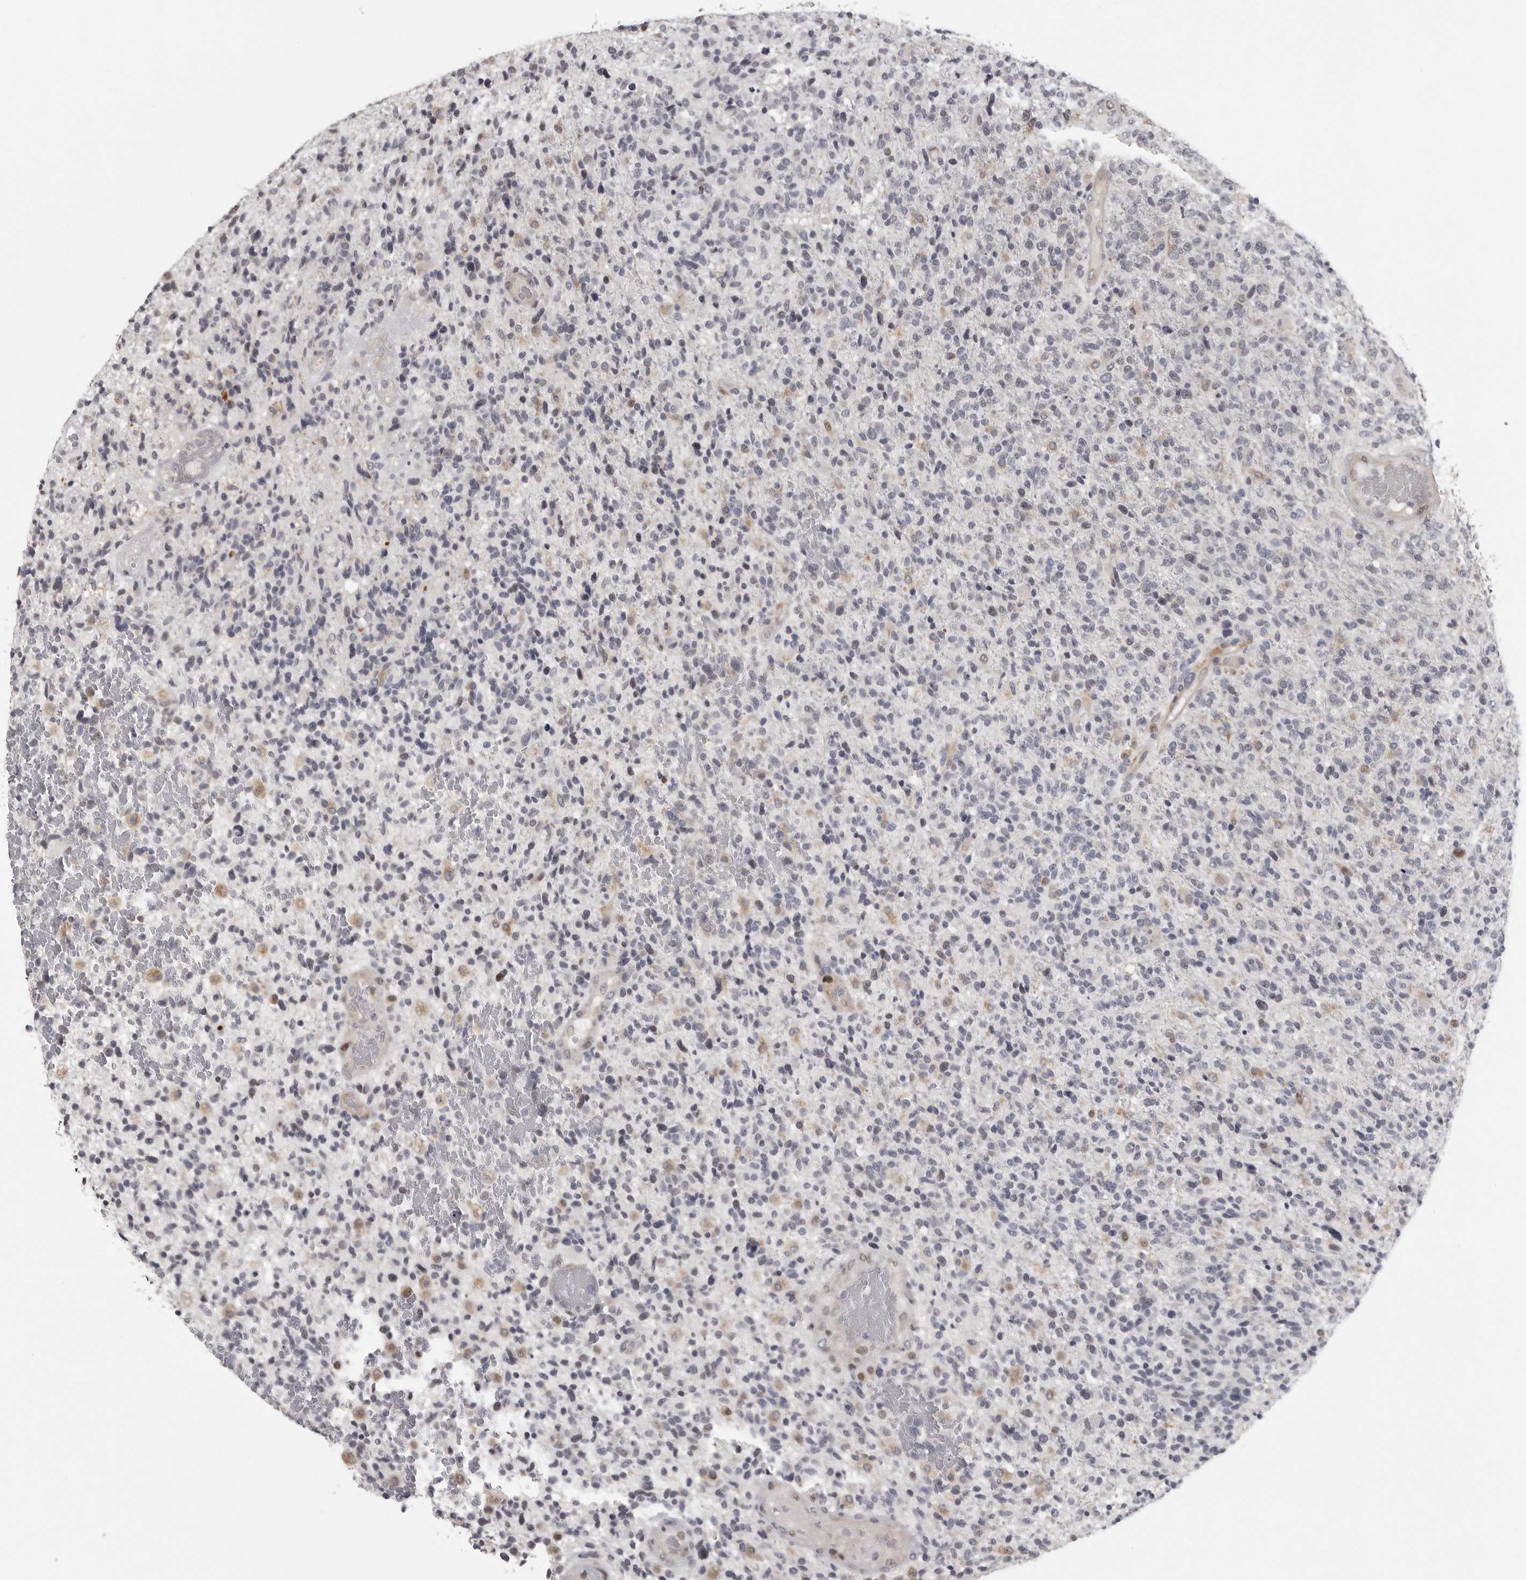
{"staining": {"intensity": "negative", "quantity": "none", "location": "none"}, "tissue": "glioma", "cell_type": "Tumor cells", "image_type": "cancer", "snomed": [{"axis": "morphology", "description": "Glioma, malignant, High grade"}, {"axis": "topography", "description": "Brain"}], "caption": "A high-resolution histopathology image shows immunohistochemistry staining of glioma, which displays no significant positivity in tumor cells. (Brightfield microscopy of DAB (3,3'-diaminobenzidine) immunohistochemistry at high magnification).", "gene": "POLE2", "patient": {"sex": "male", "age": 72}}